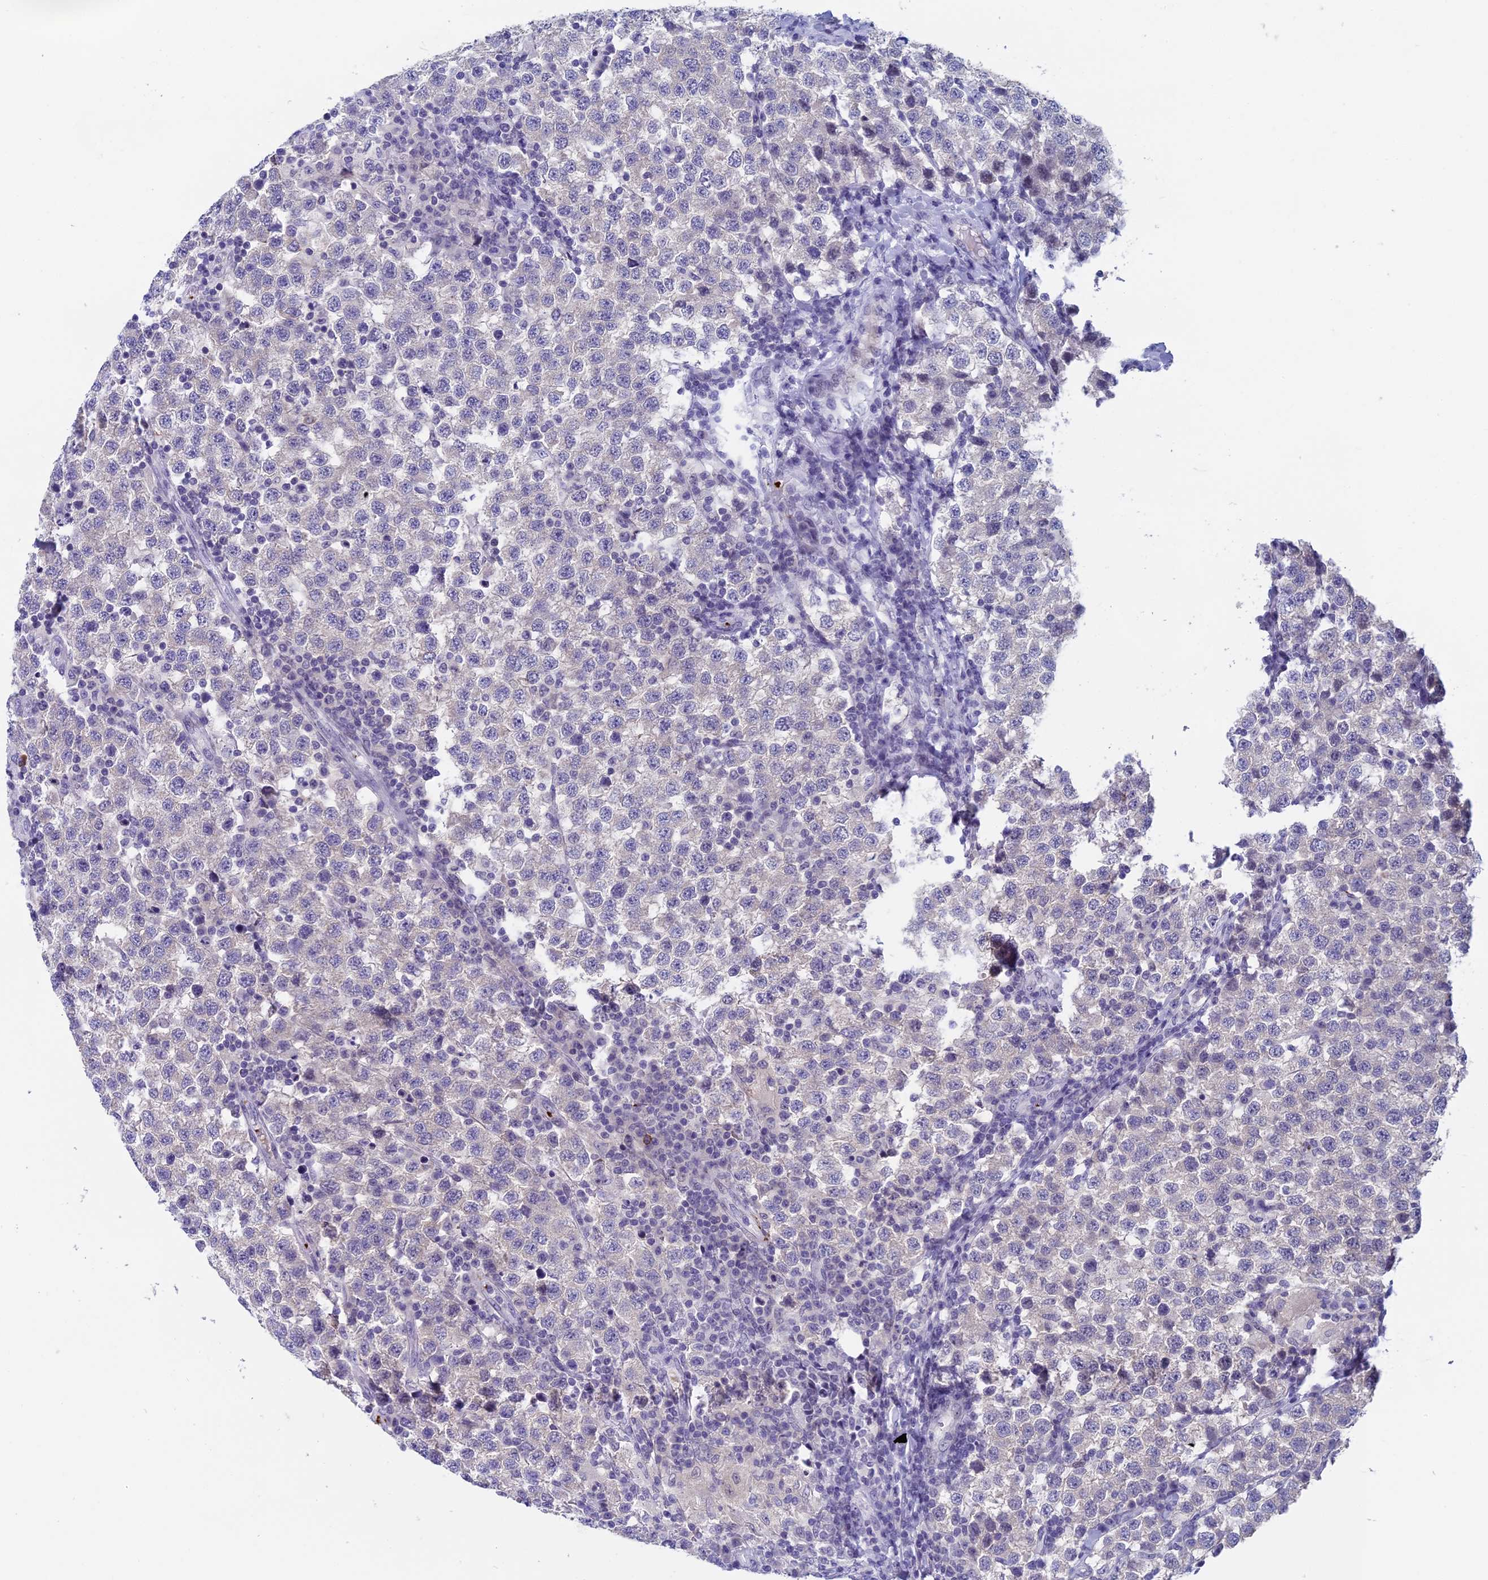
{"staining": {"intensity": "negative", "quantity": "none", "location": "none"}, "tissue": "testis cancer", "cell_type": "Tumor cells", "image_type": "cancer", "snomed": [{"axis": "morphology", "description": "Seminoma, NOS"}, {"axis": "topography", "description": "Testis"}], "caption": "This is an immunohistochemistry (IHC) image of human testis seminoma. There is no staining in tumor cells.", "gene": "AIFM2", "patient": {"sex": "male", "age": 34}}